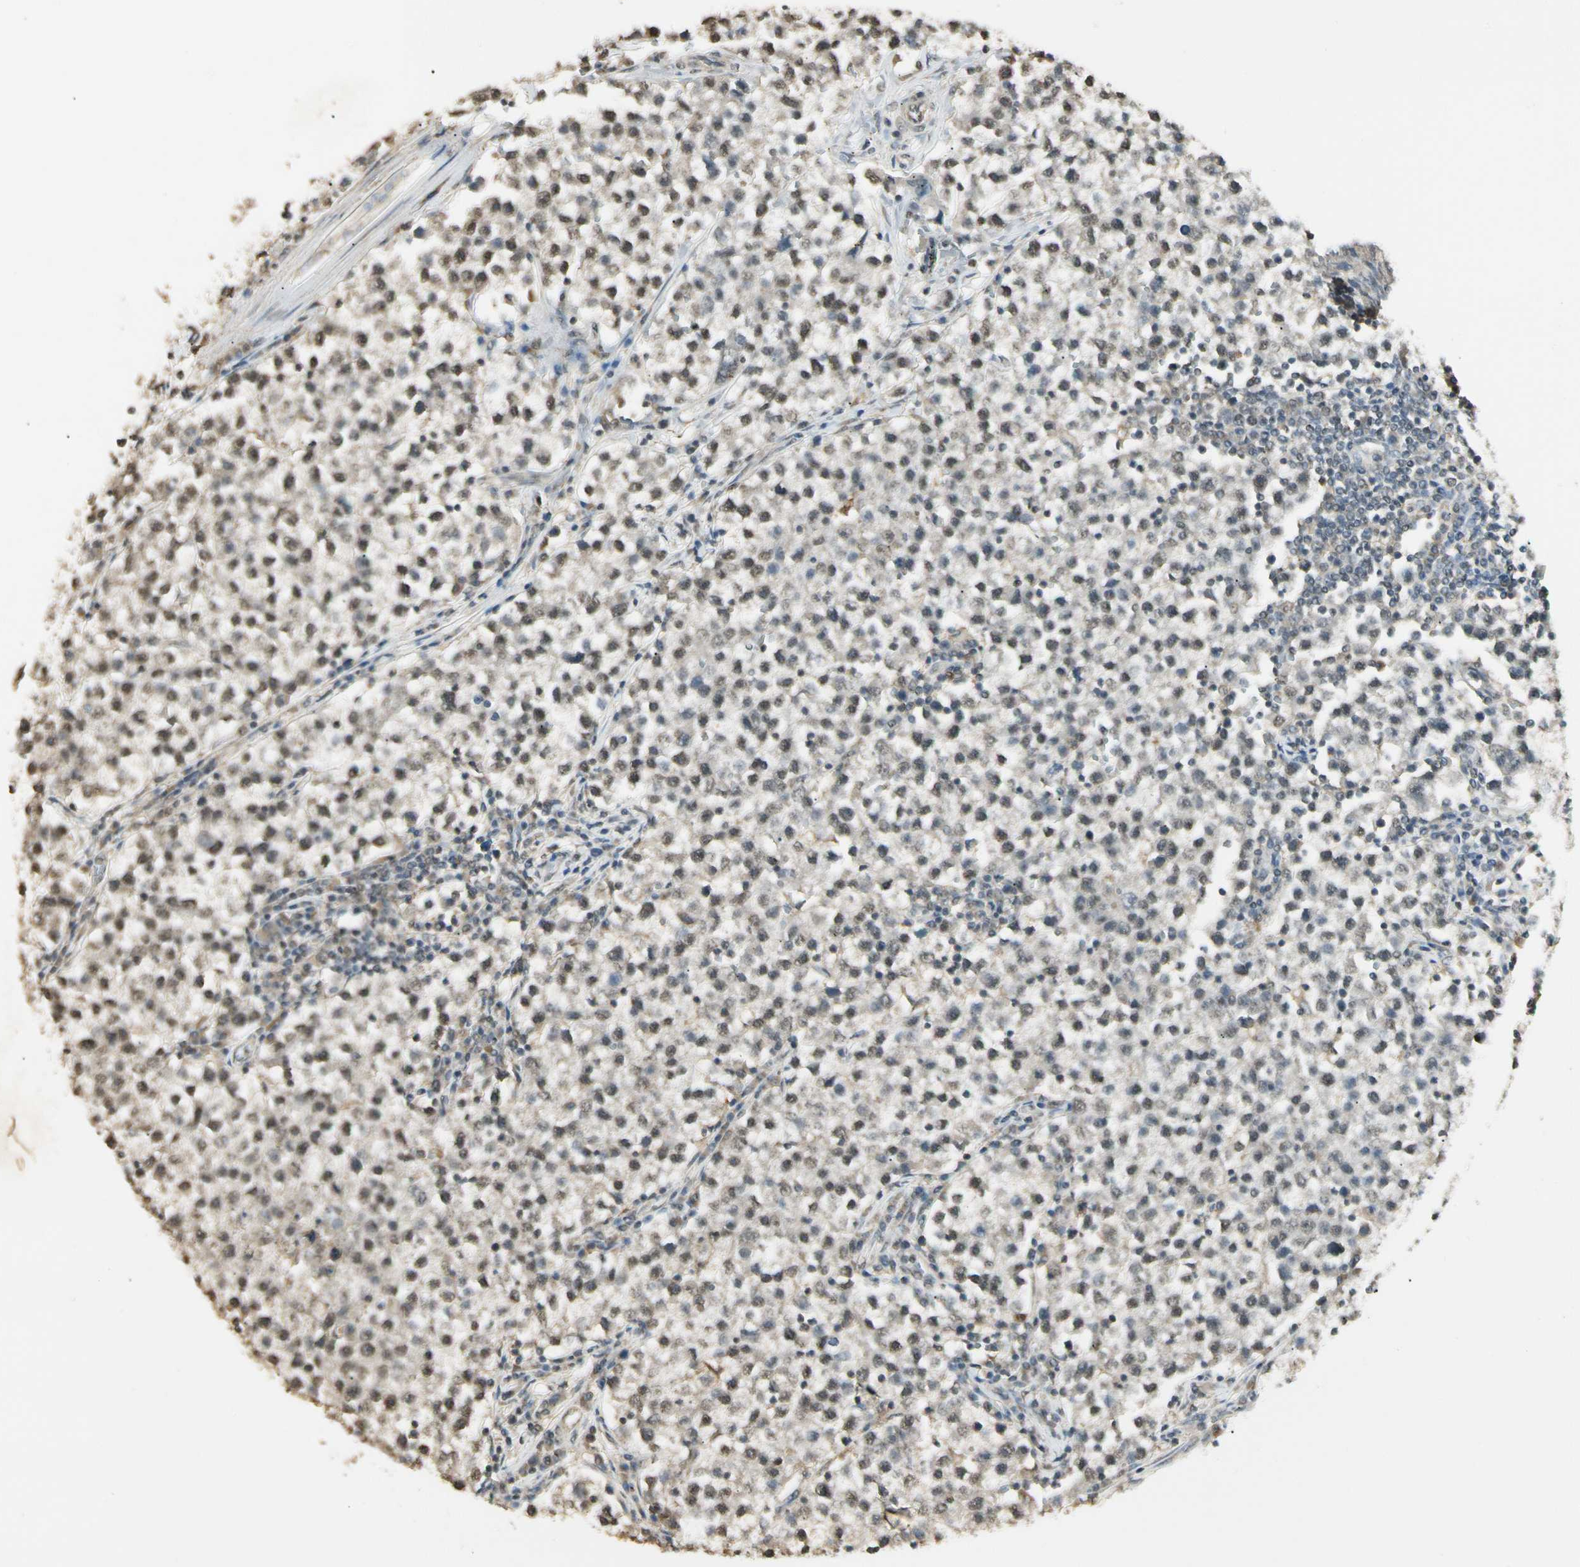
{"staining": {"intensity": "weak", "quantity": "25%-75%", "location": "cytoplasmic/membranous,nuclear"}, "tissue": "testis cancer", "cell_type": "Tumor cells", "image_type": "cancer", "snomed": [{"axis": "morphology", "description": "Seminoma, NOS"}, {"axis": "topography", "description": "Testis"}], "caption": "A brown stain highlights weak cytoplasmic/membranous and nuclear positivity of a protein in human testis seminoma tumor cells. The staining was performed using DAB (3,3'-diaminobenzidine) to visualize the protein expression in brown, while the nuclei were stained in blue with hematoxylin (Magnification: 20x).", "gene": "SGCA", "patient": {"sex": "male", "age": 22}}